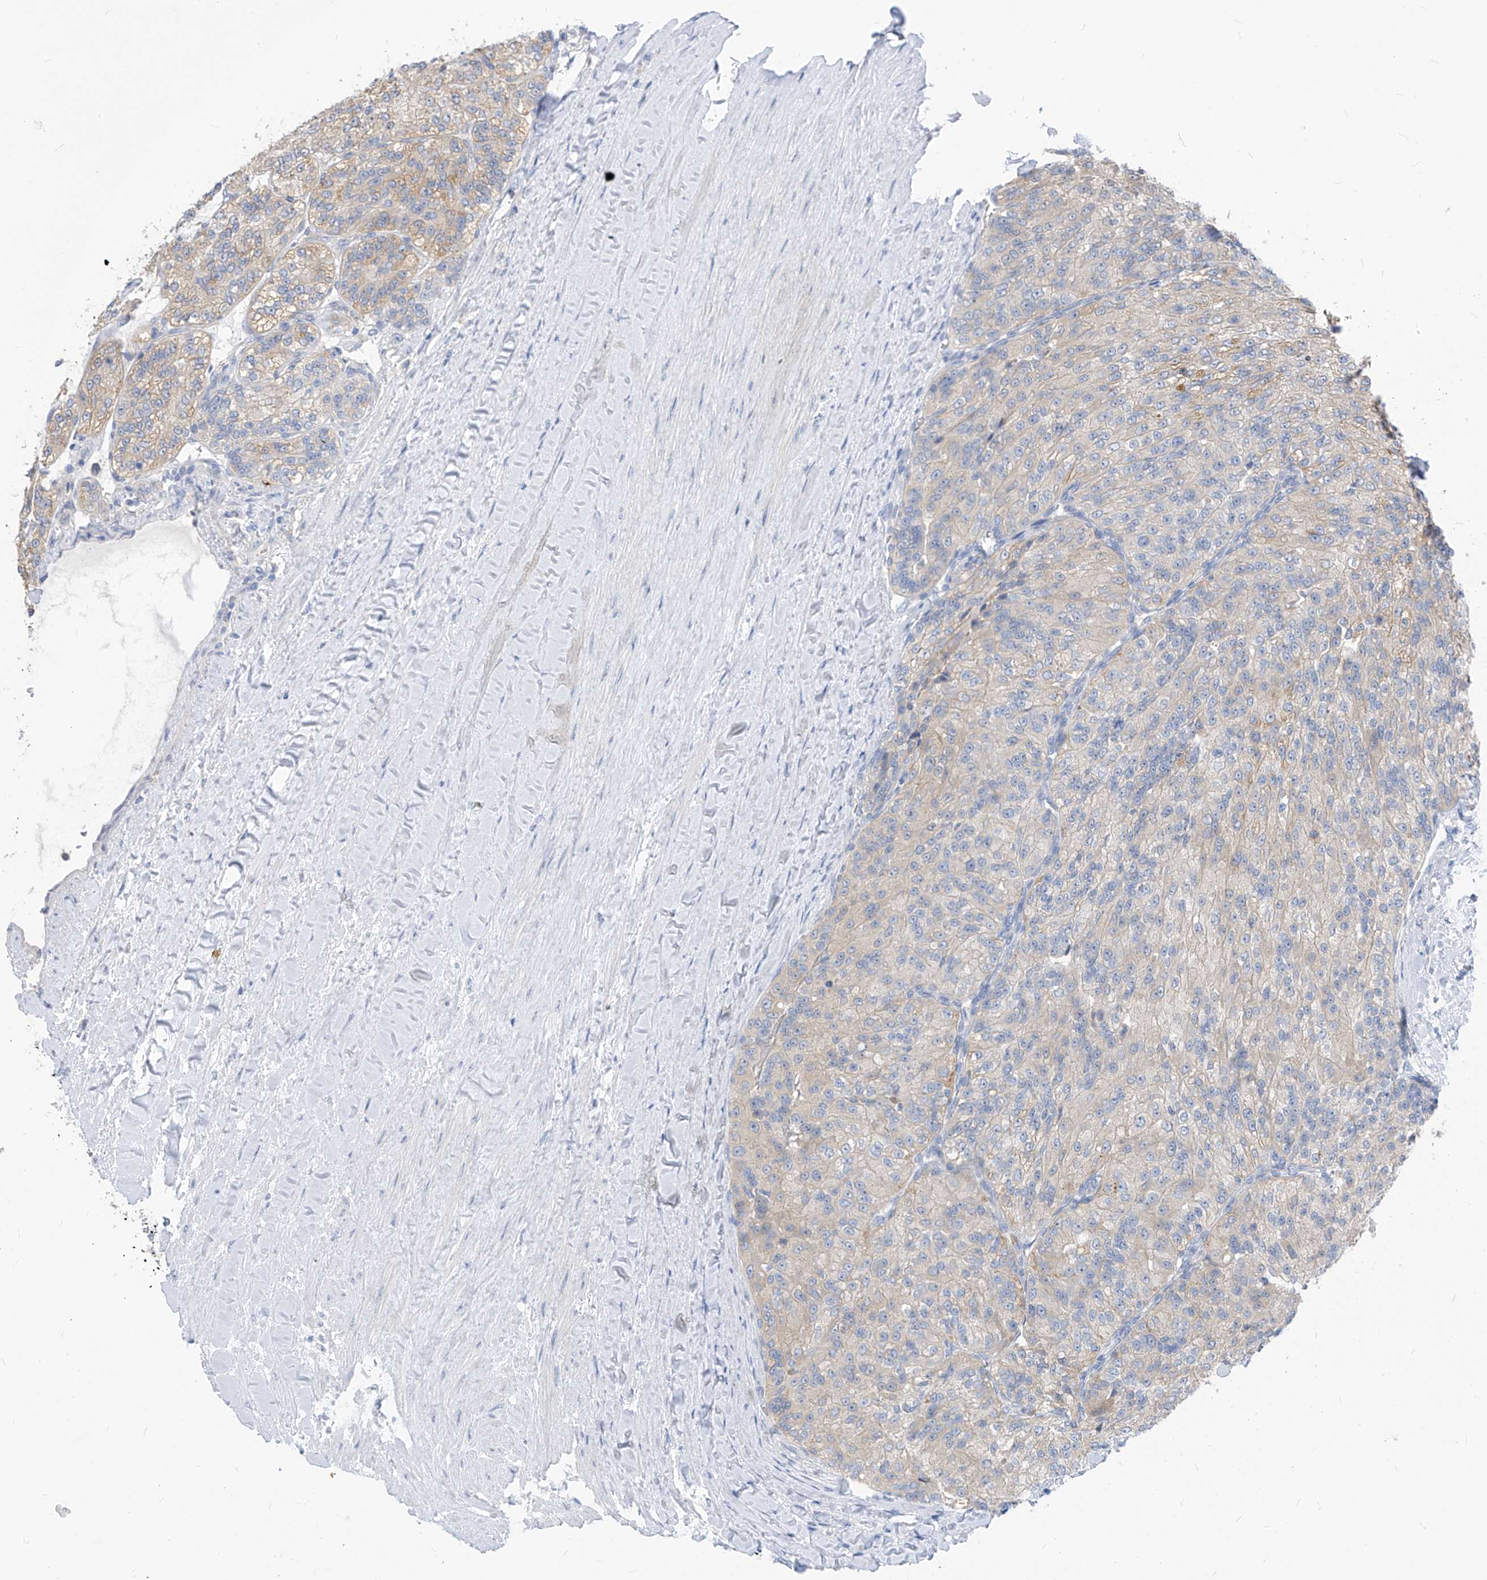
{"staining": {"intensity": "negative", "quantity": "none", "location": "none"}, "tissue": "renal cancer", "cell_type": "Tumor cells", "image_type": "cancer", "snomed": [{"axis": "morphology", "description": "Adenocarcinoma, NOS"}, {"axis": "topography", "description": "Kidney"}], "caption": "A high-resolution photomicrograph shows IHC staining of renal cancer, which displays no significant expression in tumor cells. (Brightfield microscopy of DAB immunohistochemistry (IHC) at high magnification).", "gene": "LDAH", "patient": {"sex": "female", "age": 63}}